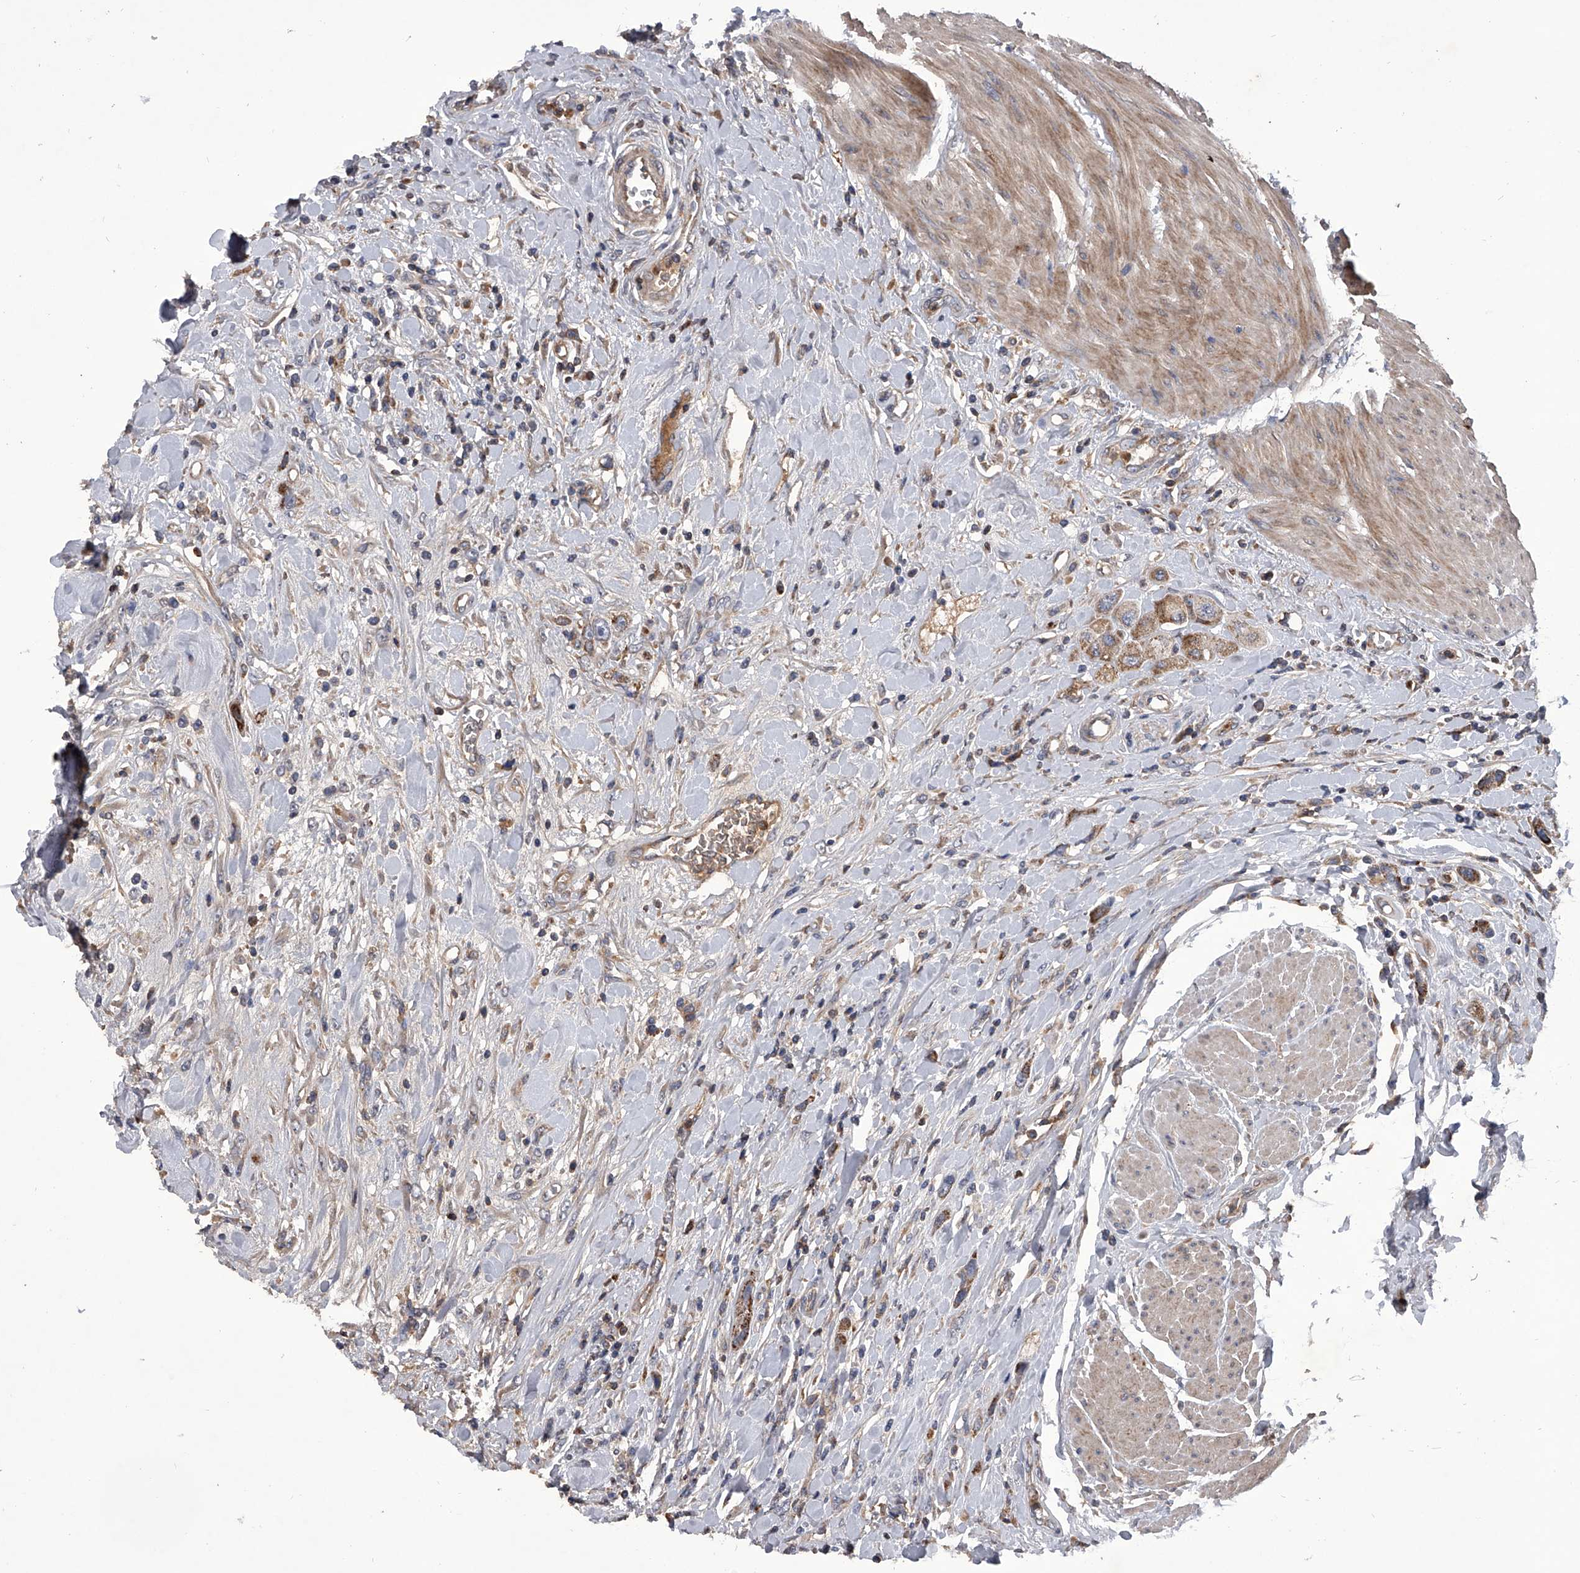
{"staining": {"intensity": "moderate", "quantity": ">75%", "location": "cytoplasmic/membranous"}, "tissue": "urothelial cancer", "cell_type": "Tumor cells", "image_type": "cancer", "snomed": [{"axis": "morphology", "description": "Urothelial carcinoma, High grade"}, {"axis": "topography", "description": "Urinary bladder"}], "caption": "Protein staining by IHC reveals moderate cytoplasmic/membranous staining in about >75% of tumor cells in urothelial carcinoma (high-grade). (Brightfield microscopy of DAB IHC at high magnification).", "gene": "NRP1", "patient": {"sex": "male", "age": 50}}